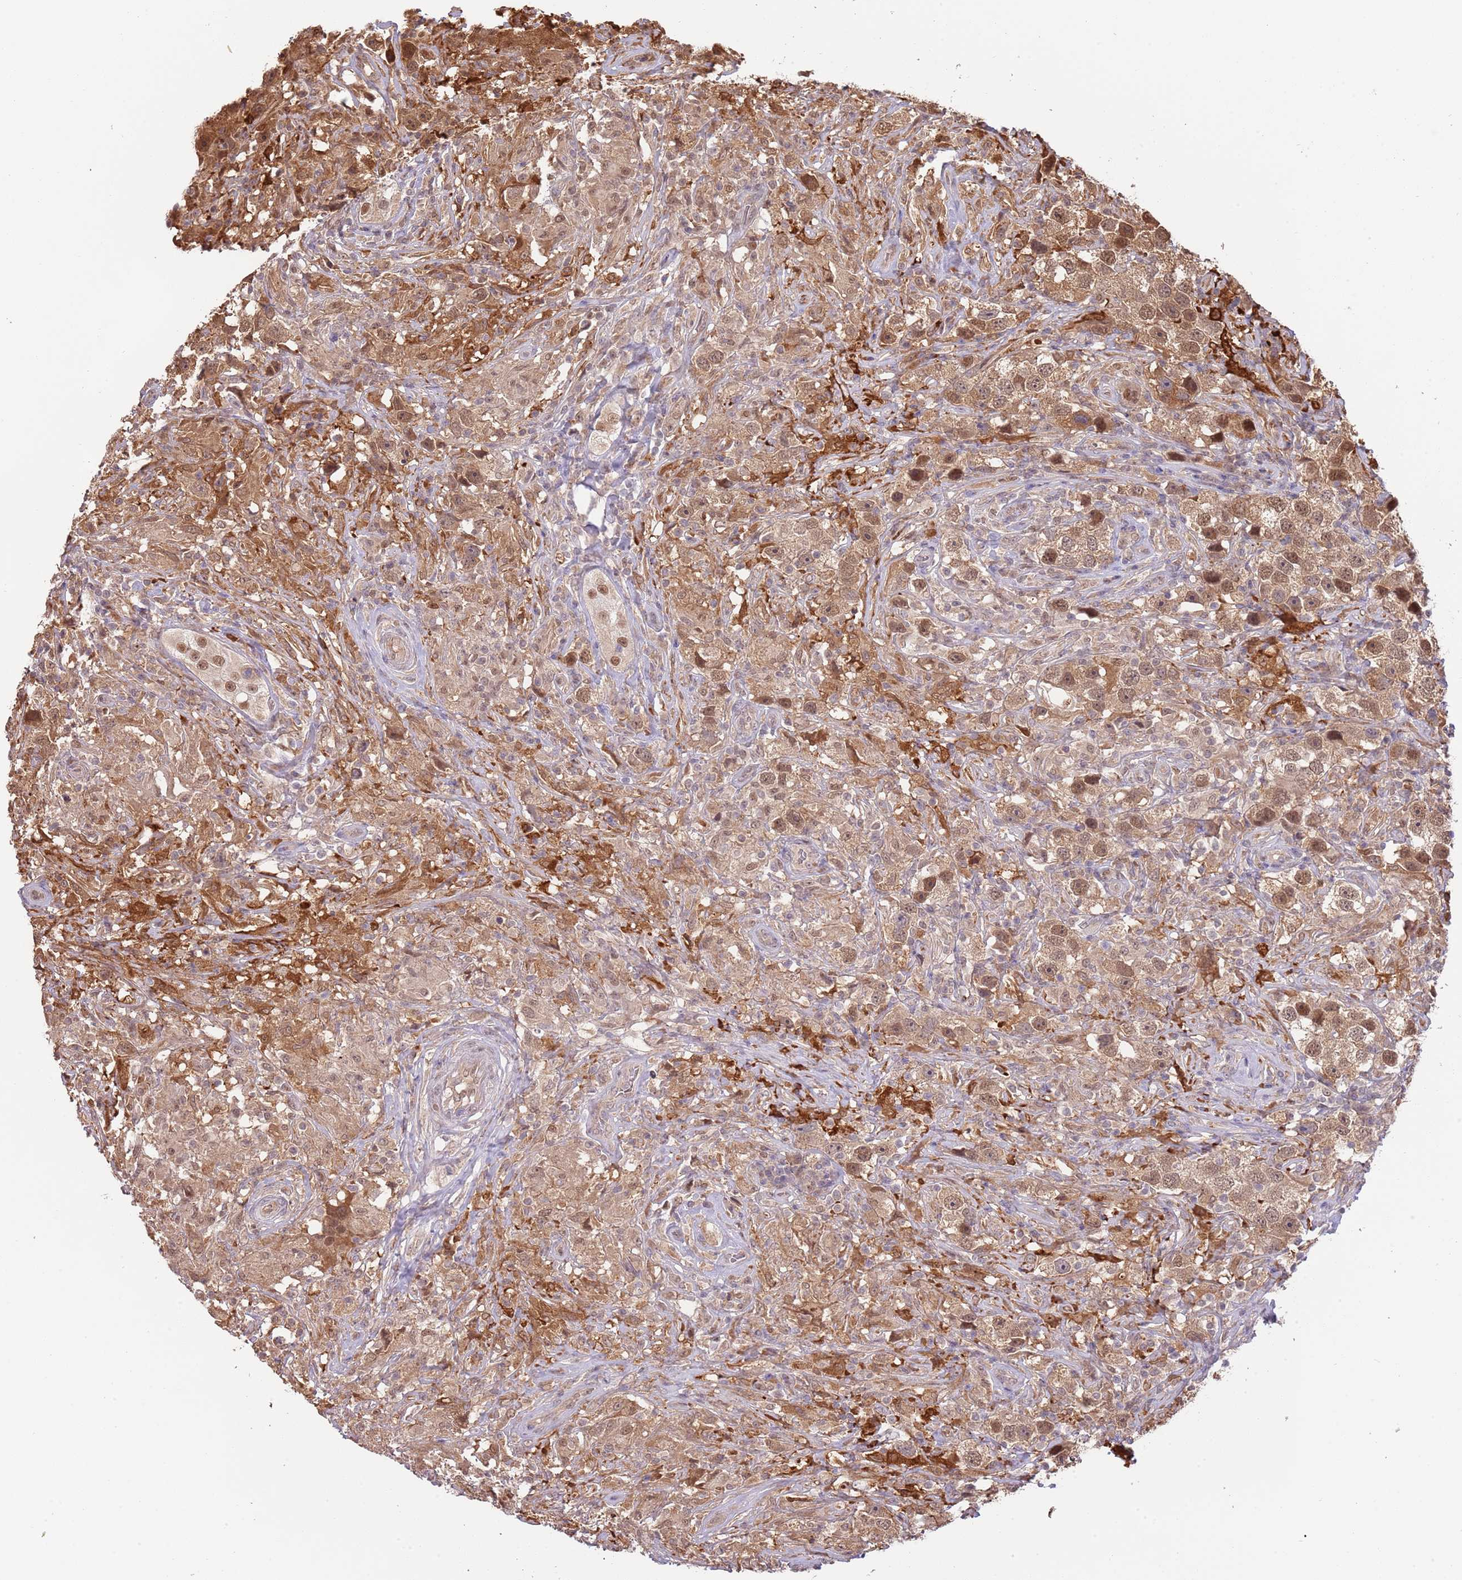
{"staining": {"intensity": "moderate", "quantity": ">75%", "location": "cytoplasmic/membranous,nuclear"}, "tissue": "testis cancer", "cell_type": "Tumor cells", "image_type": "cancer", "snomed": [{"axis": "morphology", "description": "Seminoma, NOS"}, {"axis": "topography", "description": "Testis"}], "caption": "This photomicrograph reveals immunohistochemistry (IHC) staining of testis cancer (seminoma), with medium moderate cytoplasmic/membranous and nuclear staining in approximately >75% of tumor cells.", "gene": "PLSCR5", "patient": {"sex": "male", "age": 49}}